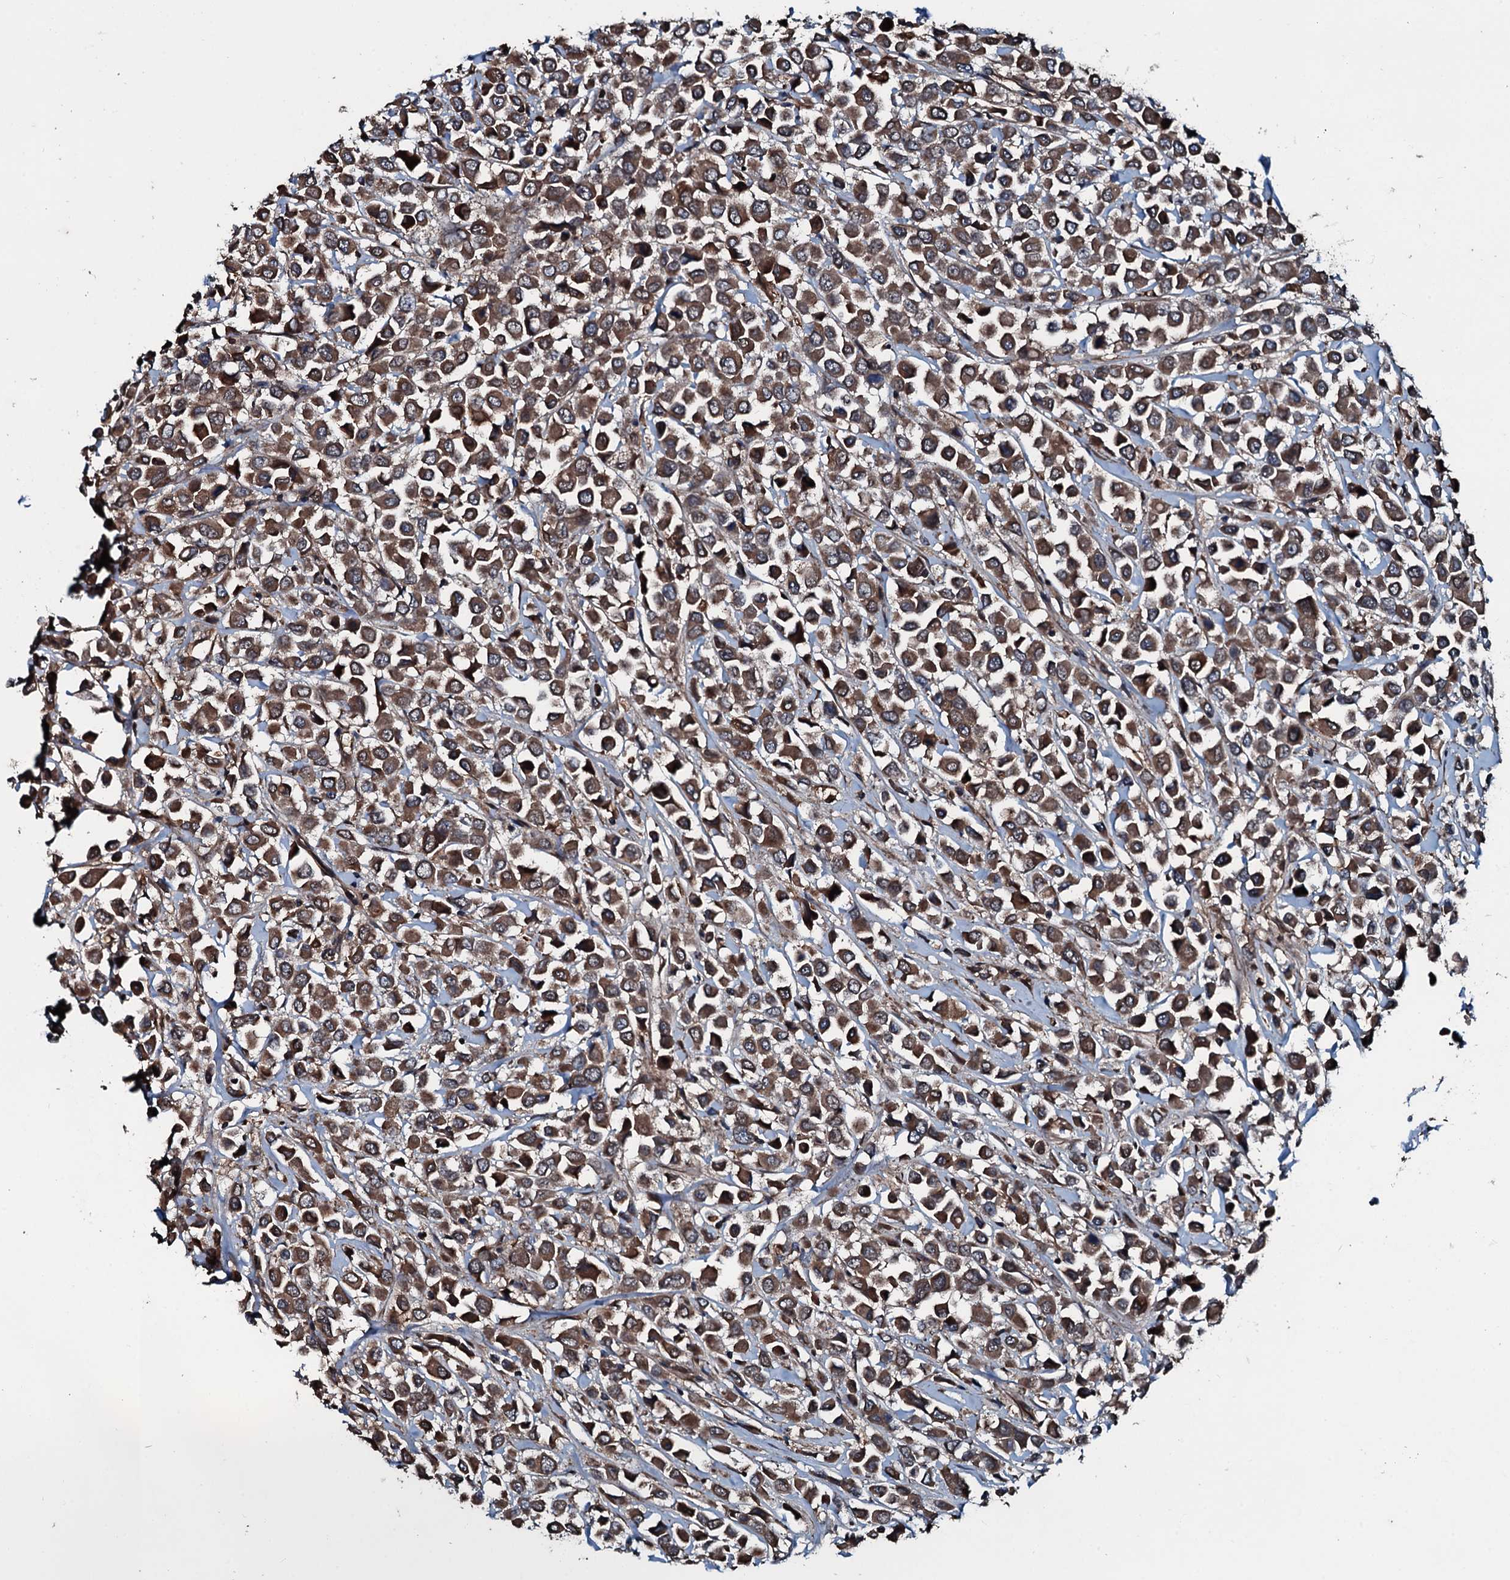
{"staining": {"intensity": "moderate", "quantity": ">75%", "location": "cytoplasmic/membranous"}, "tissue": "breast cancer", "cell_type": "Tumor cells", "image_type": "cancer", "snomed": [{"axis": "morphology", "description": "Duct carcinoma"}, {"axis": "topography", "description": "Breast"}], "caption": "A photomicrograph showing moderate cytoplasmic/membranous expression in about >75% of tumor cells in breast cancer, as visualized by brown immunohistochemical staining.", "gene": "AARS1", "patient": {"sex": "female", "age": 61}}